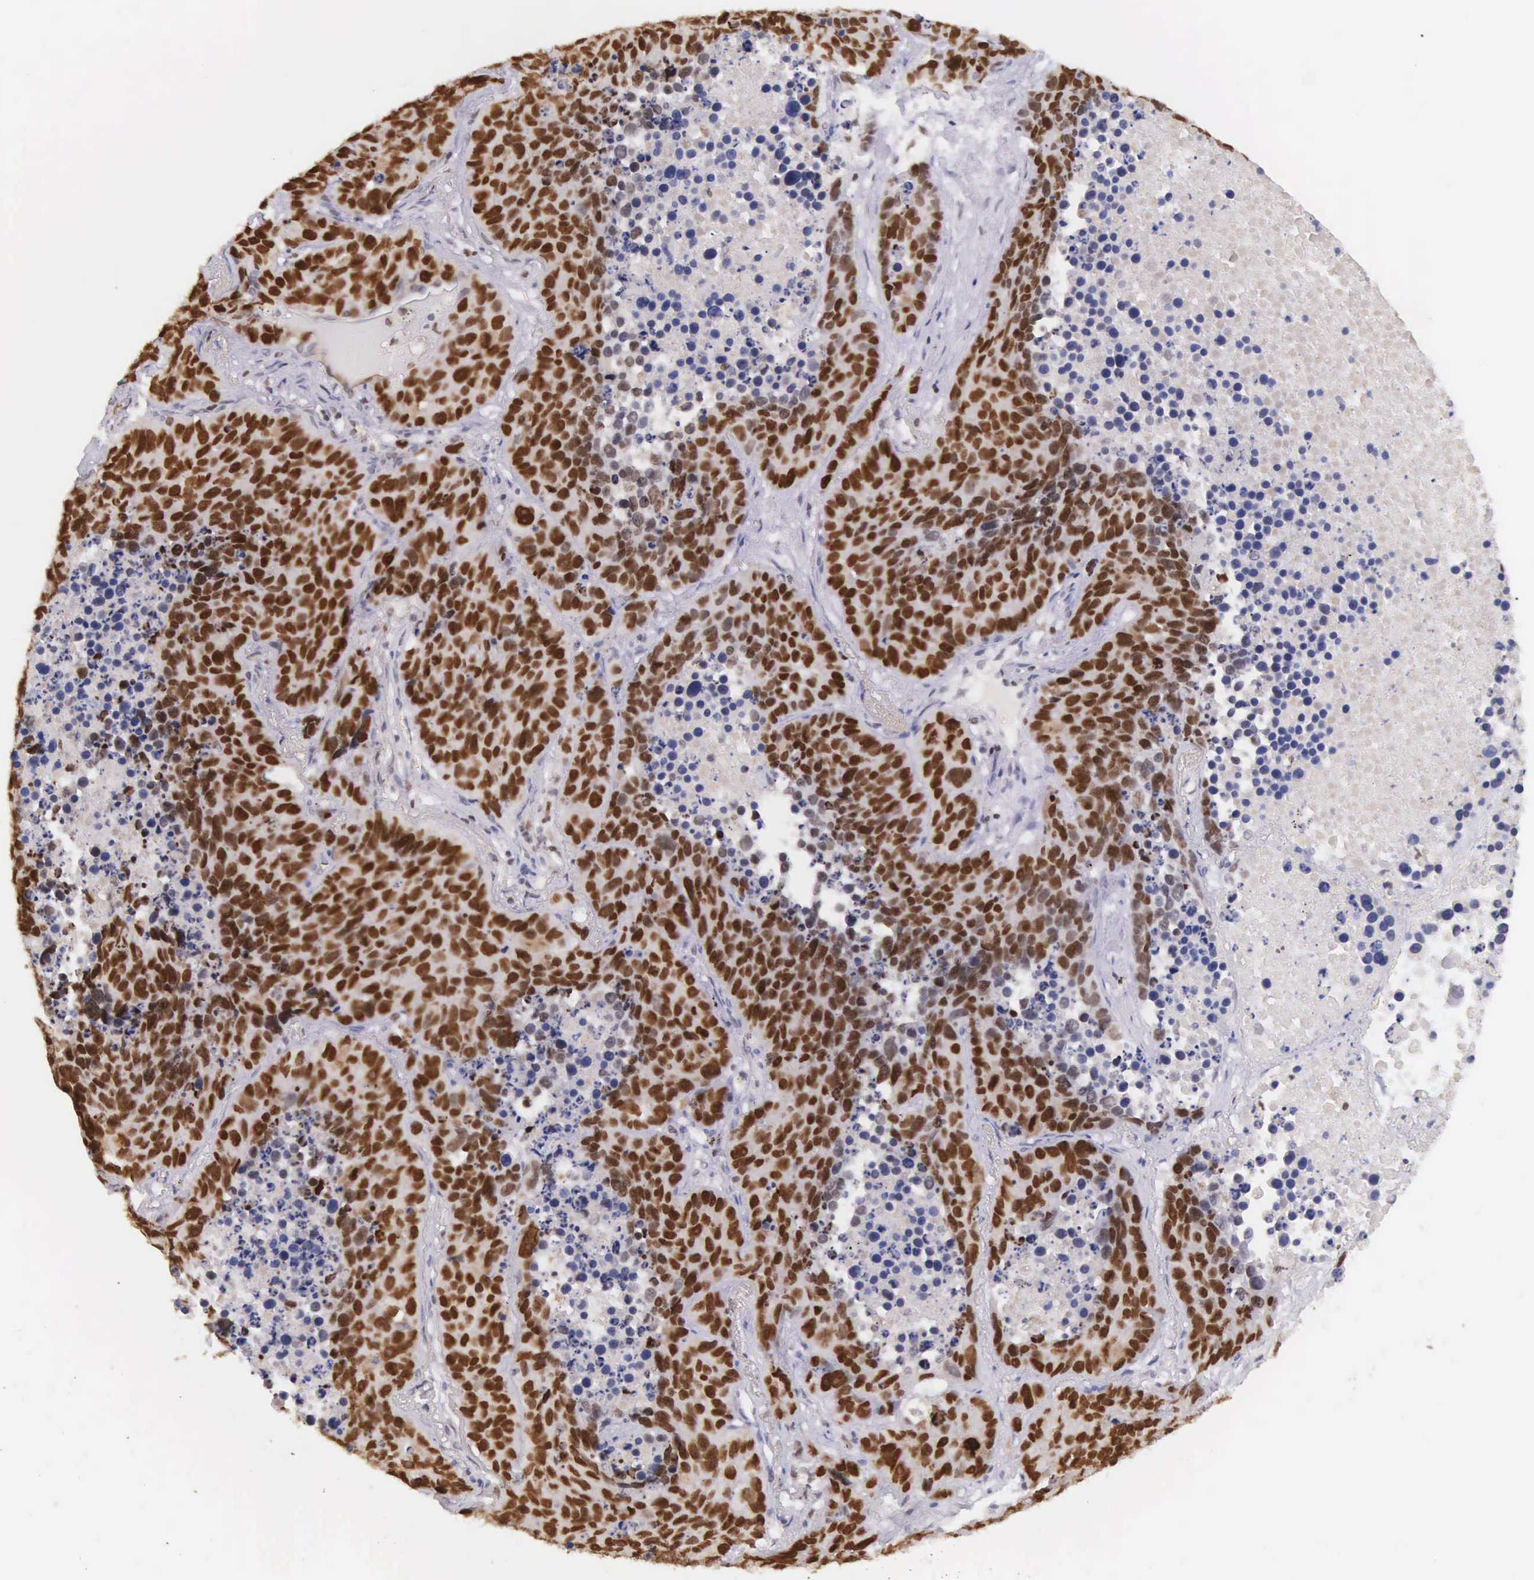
{"staining": {"intensity": "strong", "quantity": ">75%", "location": "nuclear"}, "tissue": "lung cancer", "cell_type": "Tumor cells", "image_type": "cancer", "snomed": [{"axis": "morphology", "description": "Carcinoid, malignant, NOS"}, {"axis": "topography", "description": "Lung"}], "caption": "Immunohistochemical staining of human lung cancer shows strong nuclear protein expression in about >75% of tumor cells. Nuclei are stained in blue.", "gene": "VRK1", "patient": {"sex": "male", "age": 60}}